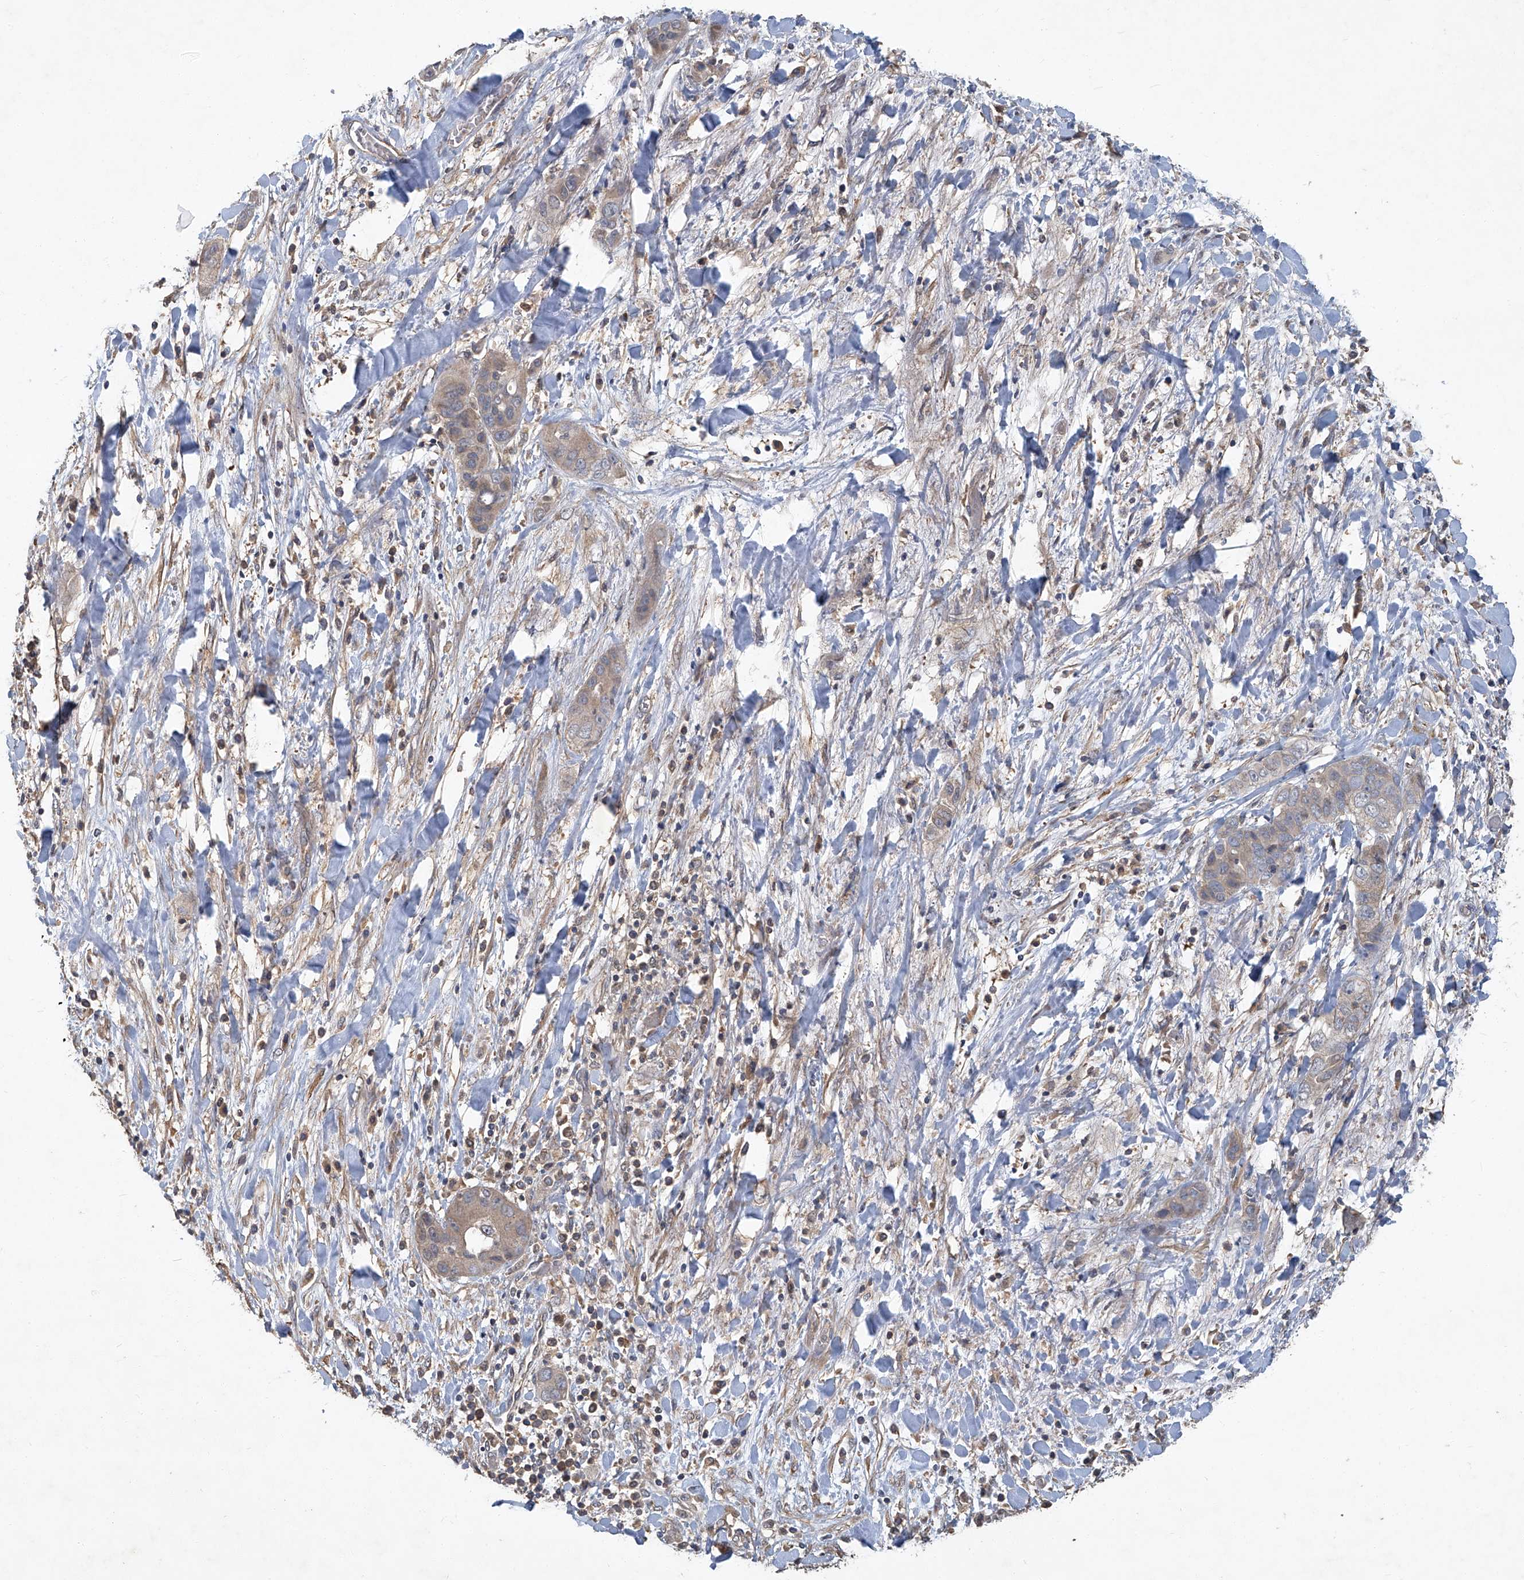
{"staining": {"intensity": "moderate", "quantity": "<25%", "location": "cytoplasmic/membranous"}, "tissue": "liver cancer", "cell_type": "Tumor cells", "image_type": "cancer", "snomed": [{"axis": "morphology", "description": "Cholangiocarcinoma"}, {"axis": "topography", "description": "Liver"}], "caption": "A photomicrograph of human liver cholangiocarcinoma stained for a protein demonstrates moderate cytoplasmic/membranous brown staining in tumor cells.", "gene": "ANKRD34A", "patient": {"sex": "female", "age": 52}}